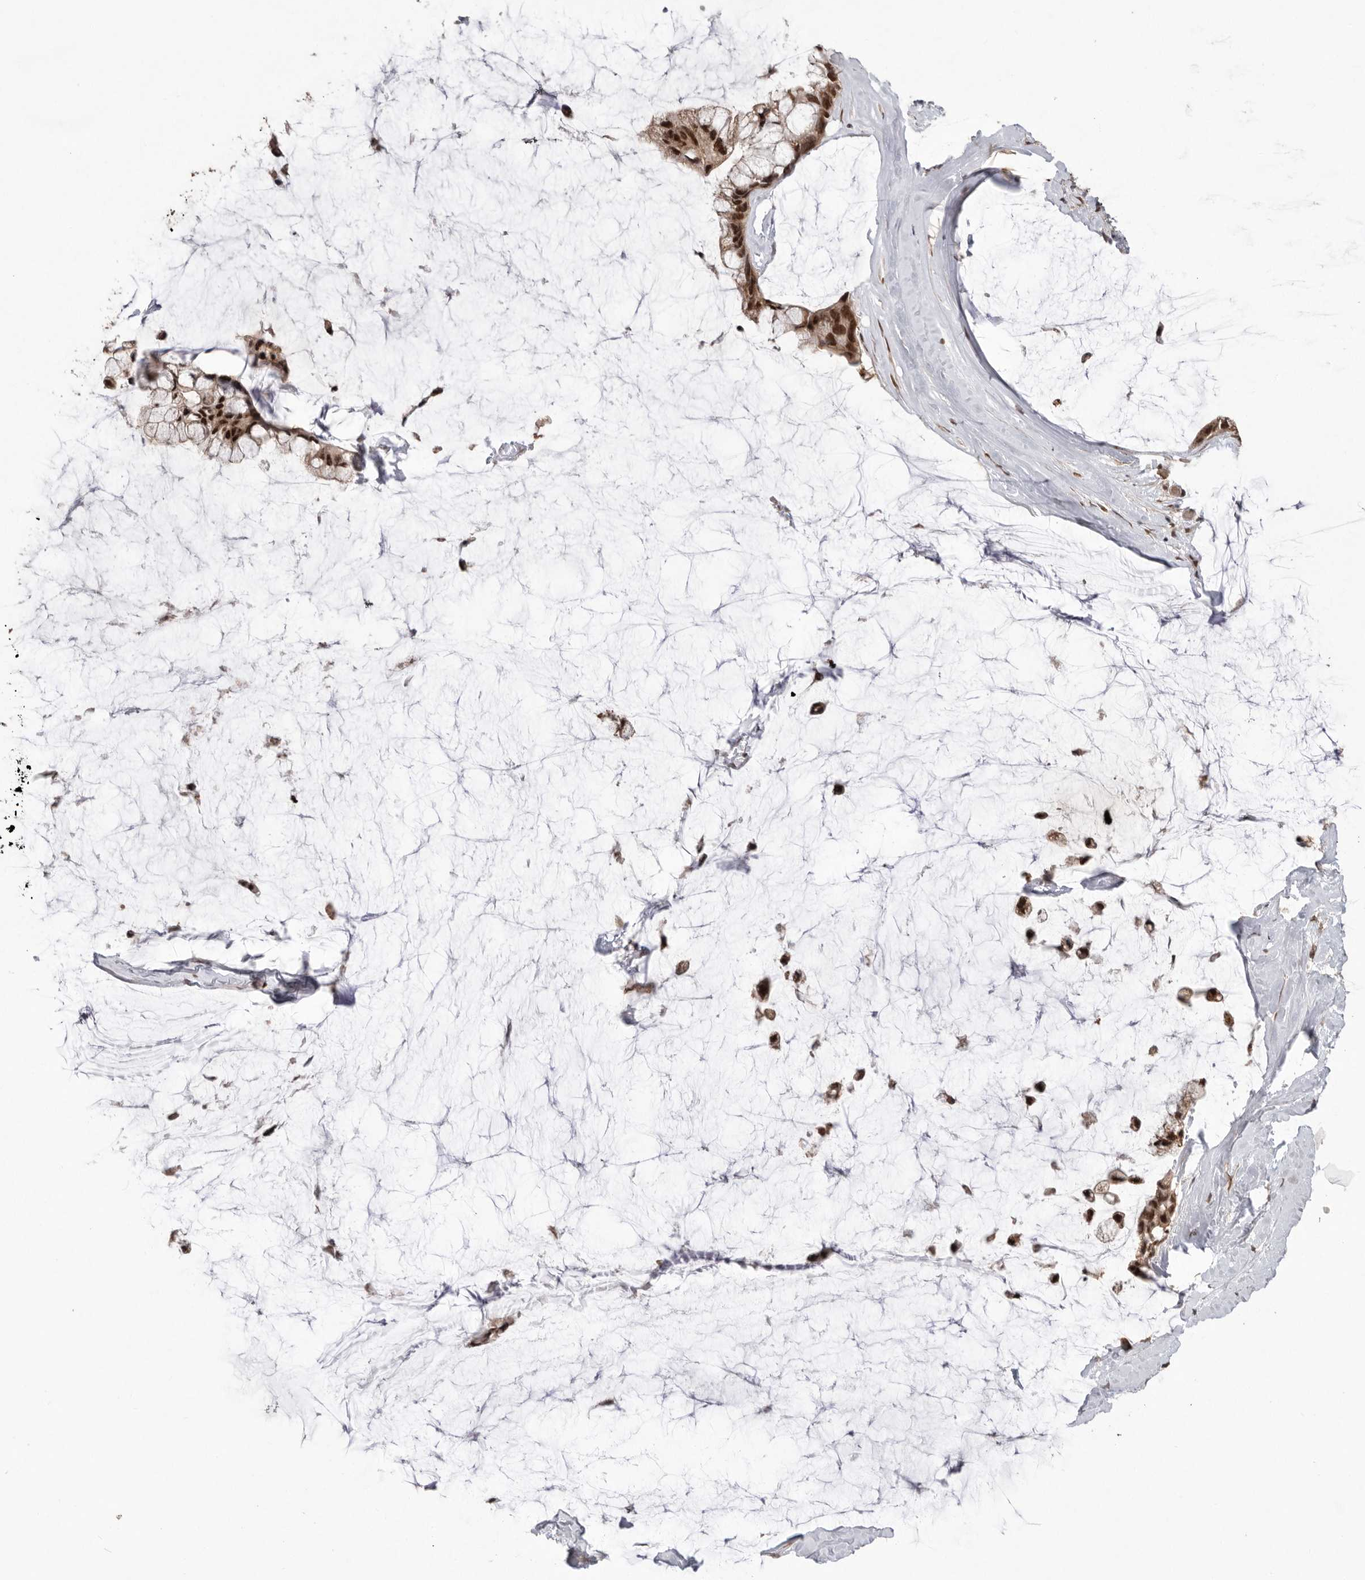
{"staining": {"intensity": "strong", "quantity": ">75%", "location": "cytoplasmic/membranous,nuclear"}, "tissue": "ovarian cancer", "cell_type": "Tumor cells", "image_type": "cancer", "snomed": [{"axis": "morphology", "description": "Cystadenocarcinoma, mucinous, NOS"}, {"axis": "topography", "description": "Ovary"}], "caption": "Strong cytoplasmic/membranous and nuclear protein staining is seen in approximately >75% of tumor cells in ovarian cancer.", "gene": "PPP1R10", "patient": {"sex": "female", "age": 39}}